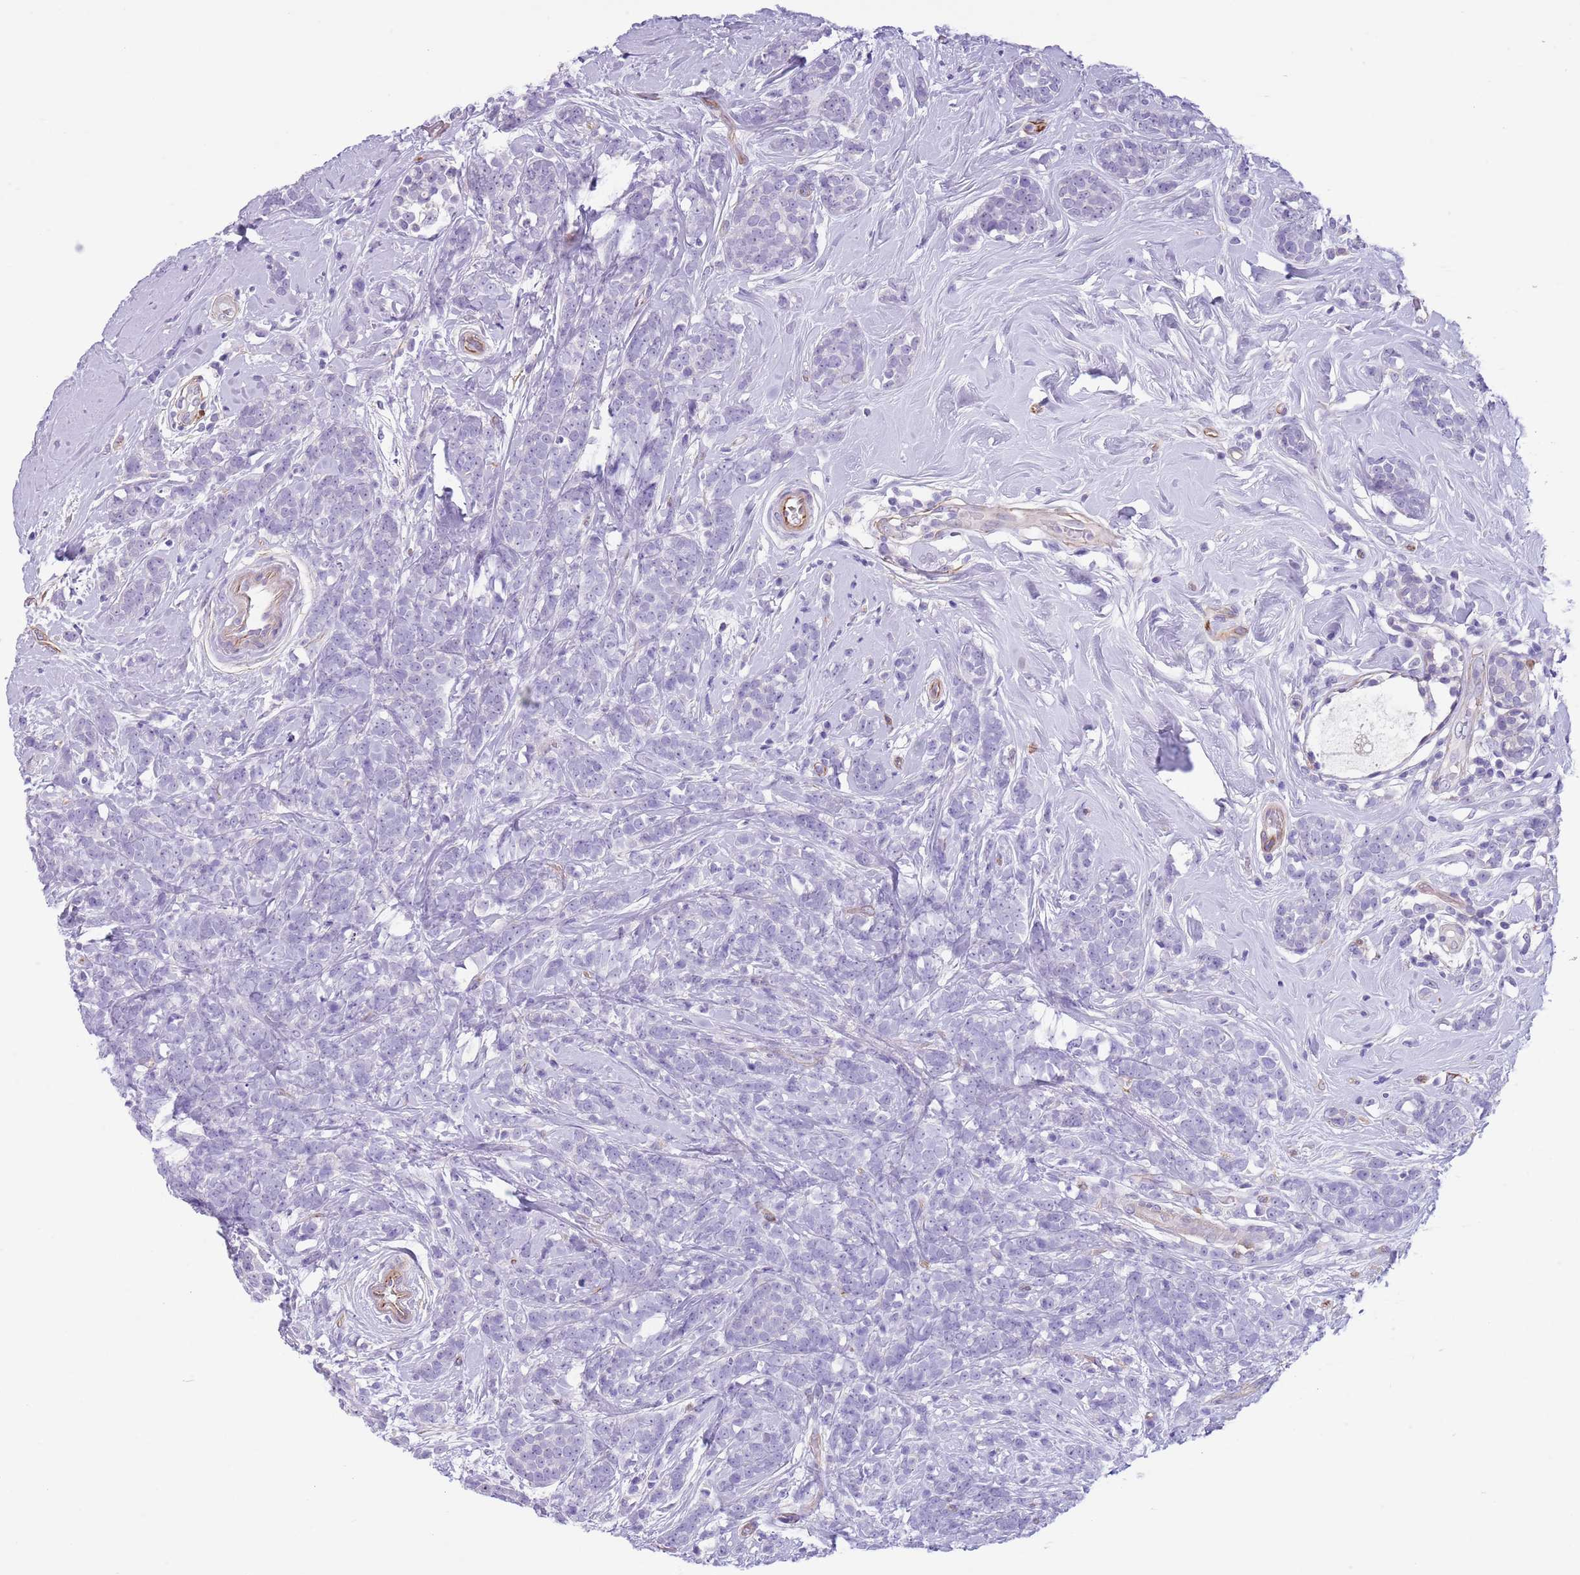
{"staining": {"intensity": "negative", "quantity": "none", "location": "none"}, "tissue": "breast cancer", "cell_type": "Tumor cells", "image_type": "cancer", "snomed": [{"axis": "morphology", "description": "Lobular carcinoma"}, {"axis": "topography", "description": "Breast"}], "caption": "Human breast cancer (lobular carcinoma) stained for a protein using immunohistochemistry (IHC) reveals no positivity in tumor cells.", "gene": "TSGA13", "patient": {"sex": "female", "age": 58}}